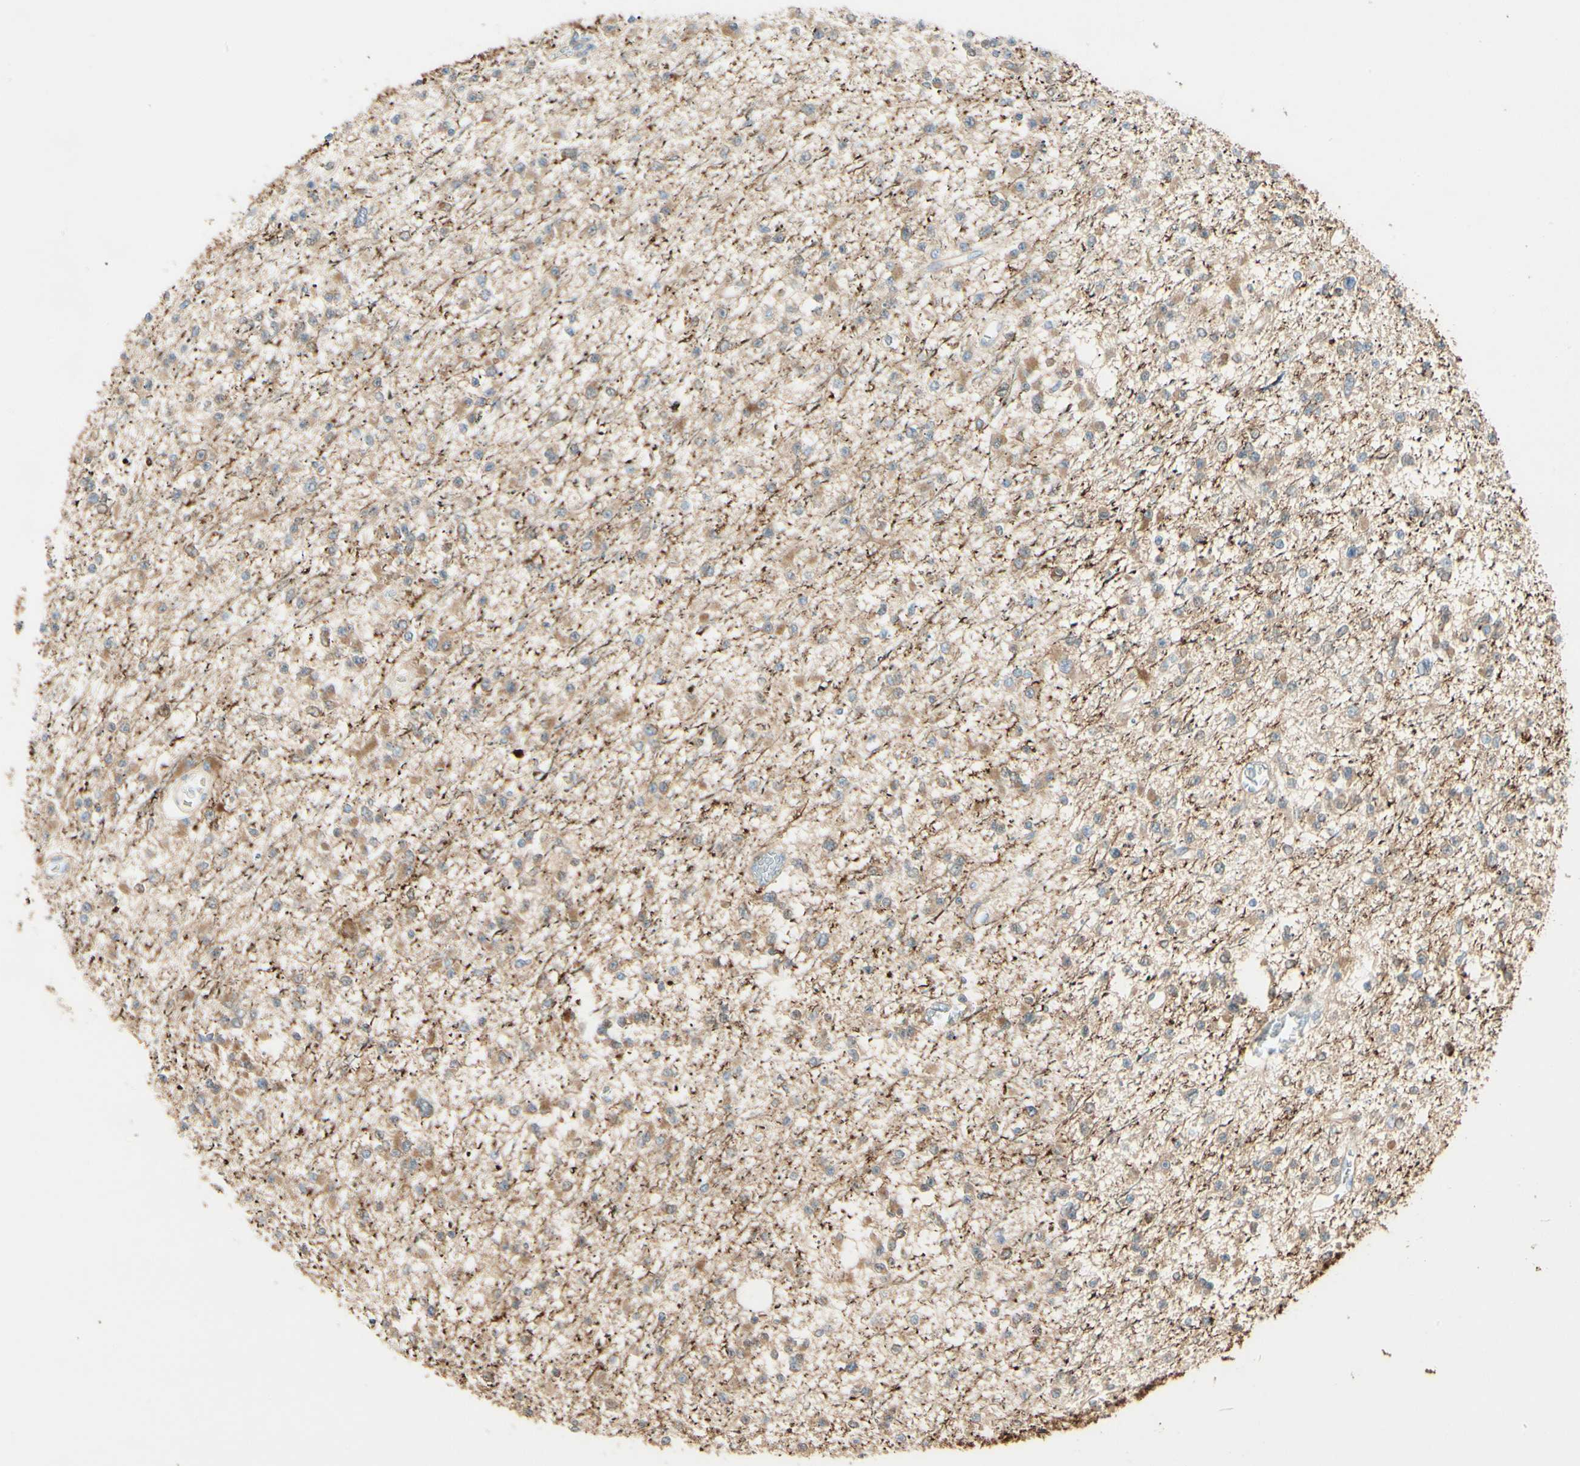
{"staining": {"intensity": "weak", "quantity": "25%-75%", "location": "cytoplasmic/membranous"}, "tissue": "glioma", "cell_type": "Tumor cells", "image_type": "cancer", "snomed": [{"axis": "morphology", "description": "Glioma, malignant, Low grade"}, {"axis": "topography", "description": "Brain"}], "caption": "Glioma tissue reveals weak cytoplasmic/membranous positivity in about 25%-75% of tumor cells, visualized by immunohistochemistry. (DAB IHC with brightfield microscopy, high magnification).", "gene": "AMPH", "patient": {"sex": "female", "age": 22}}